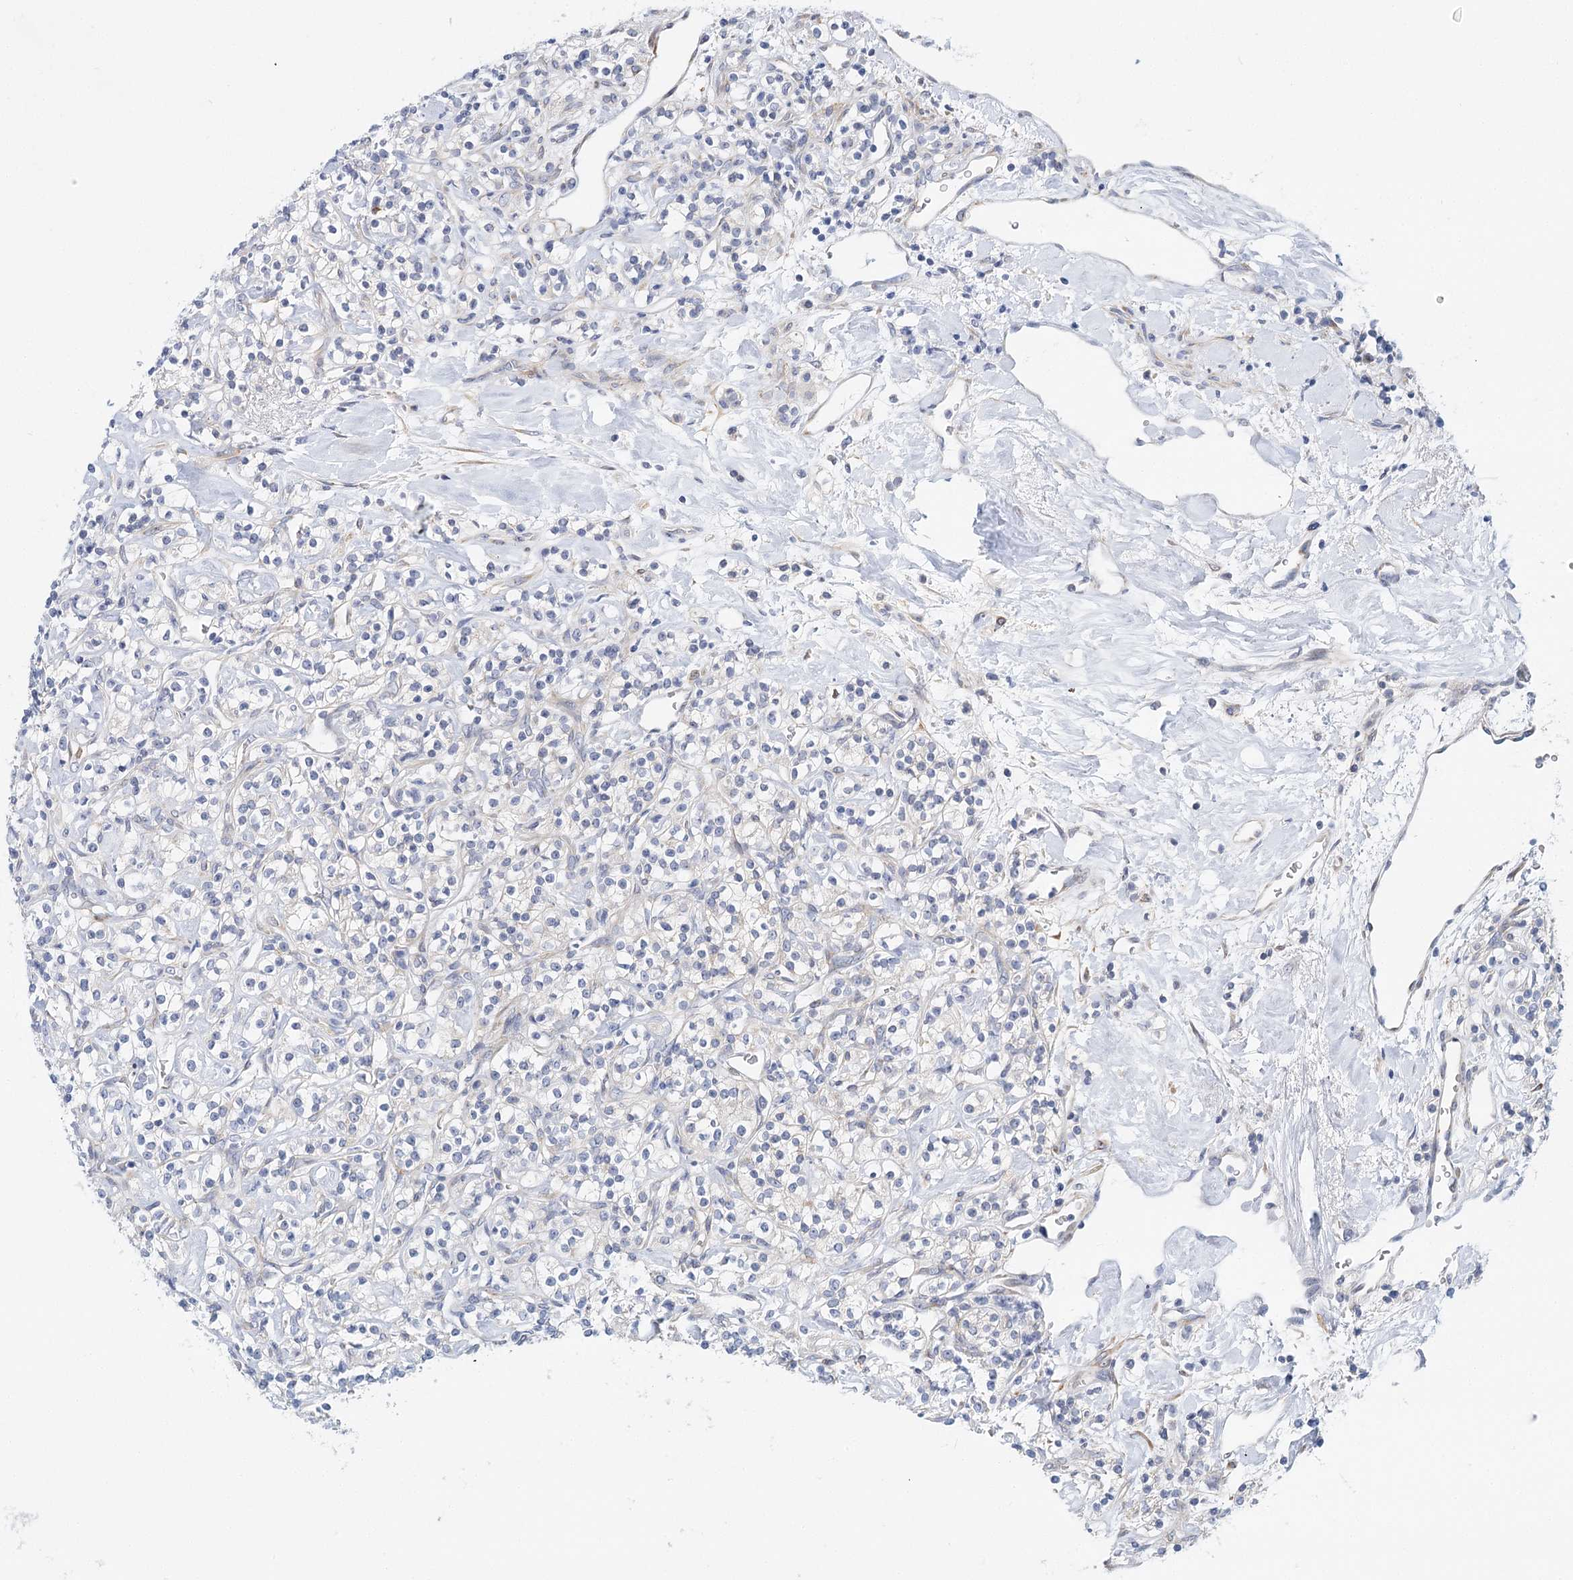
{"staining": {"intensity": "negative", "quantity": "none", "location": "none"}, "tissue": "renal cancer", "cell_type": "Tumor cells", "image_type": "cancer", "snomed": [{"axis": "morphology", "description": "Adenocarcinoma, NOS"}, {"axis": "topography", "description": "Kidney"}], "caption": "Immunohistochemistry (IHC) photomicrograph of neoplastic tissue: renal adenocarcinoma stained with DAB (3,3'-diaminobenzidine) demonstrates no significant protein staining in tumor cells.", "gene": "TEX12", "patient": {"sex": "male", "age": 77}}